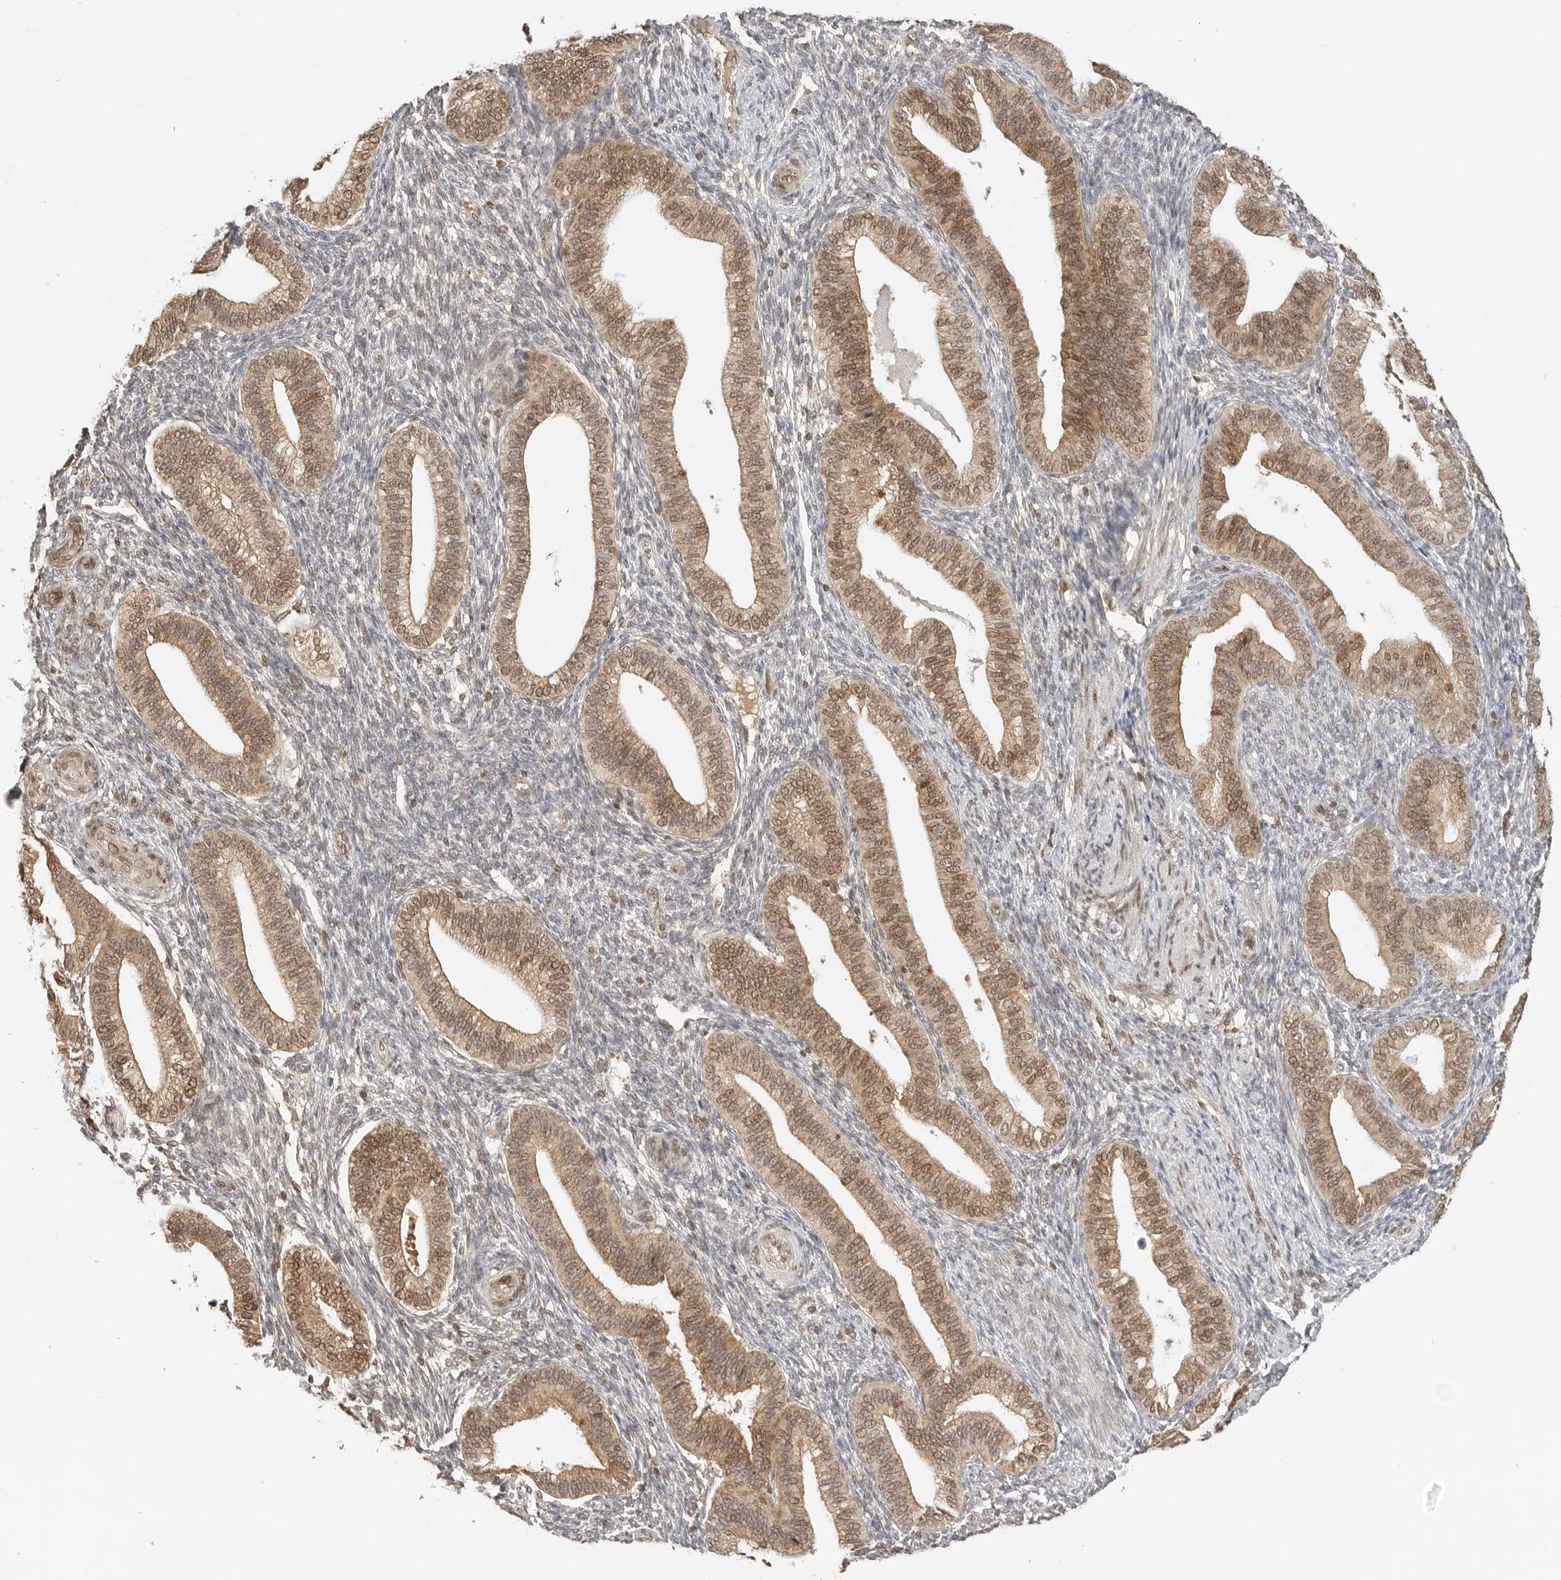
{"staining": {"intensity": "weak", "quantity": "25%-75%", "location": "cytoplasmic/membranous,nuclear"}, "tissue": "endometrium", "cell_type": "Cells in endometrial stroma", "image_type": "normal", "snomed": [{"axis": "morphology", "description": "Normal tissue, NOS"}, {"axis": "topography", "description": "Endometrium"}], "caption": "Immunohistochemistry (IHC) micrograph of benign human endometrium stained for a protein (brown), which displays low levels of weak cytoplasmic/membranous,nuclear expression in about 25%-75% of cells in endometrial stroma.", "gene": "POLH", "patient": {"sex": "female", "age": 39}}